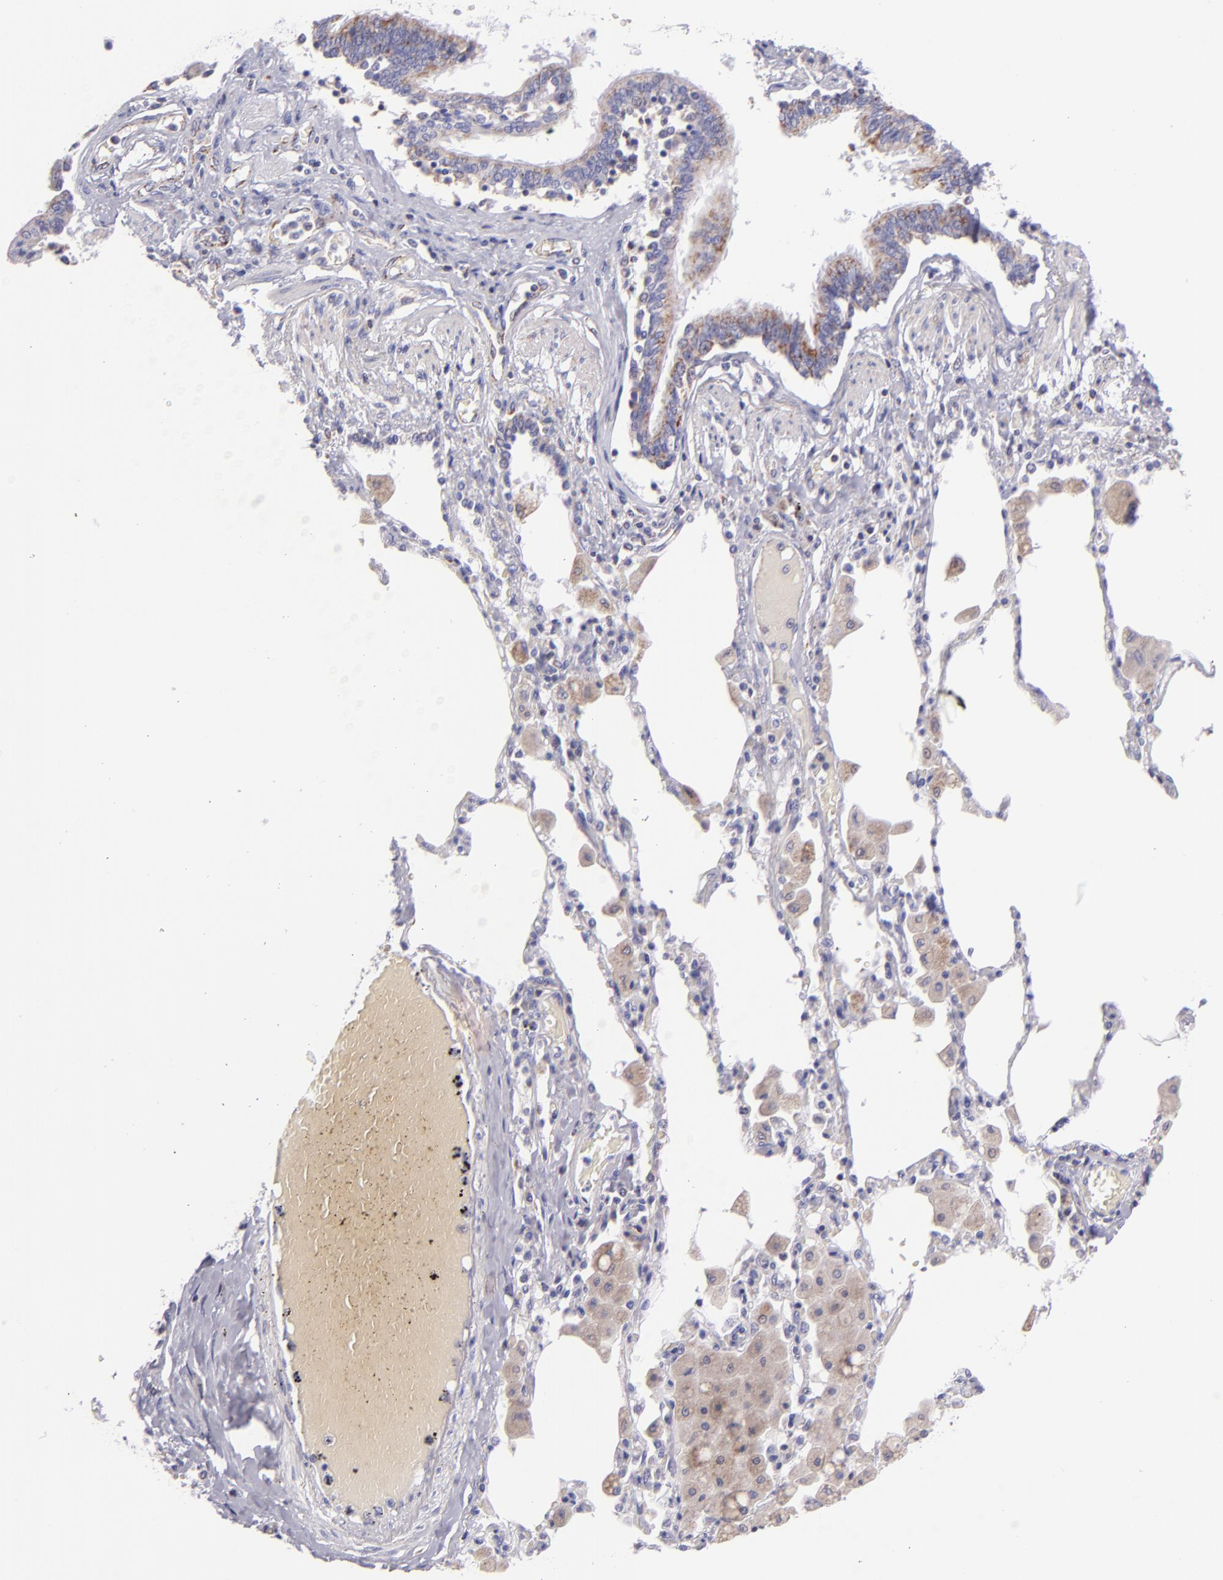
{"staining": {"intensity": "strong", "quantity": ">75%", "location": "cytoplasmic/membranous"}, "tissue": "bronchus", "cell_type": "Respiratory epithelial cells", "image_type": "normal", "snomed": [{"axis": "morphology", "description": "Normal tissue, NOS"}, {"axis": "morphology", "description": "Squamous cell carcinoma, NOS"}, {"axis": "topography", "description": "Bronchus"}, {"axis": "topography", "description": "Lung"}], "caption": "This photomicrograph demonstrates immunohistochemistry (IHC) staining of normal human bronchus, with high strong cytoplasmic/membranous positivity in approximately >75% of respiratory epithelial cells.", "gene": "HSPD1", "patient": {"sex": "female", "age": 47}}